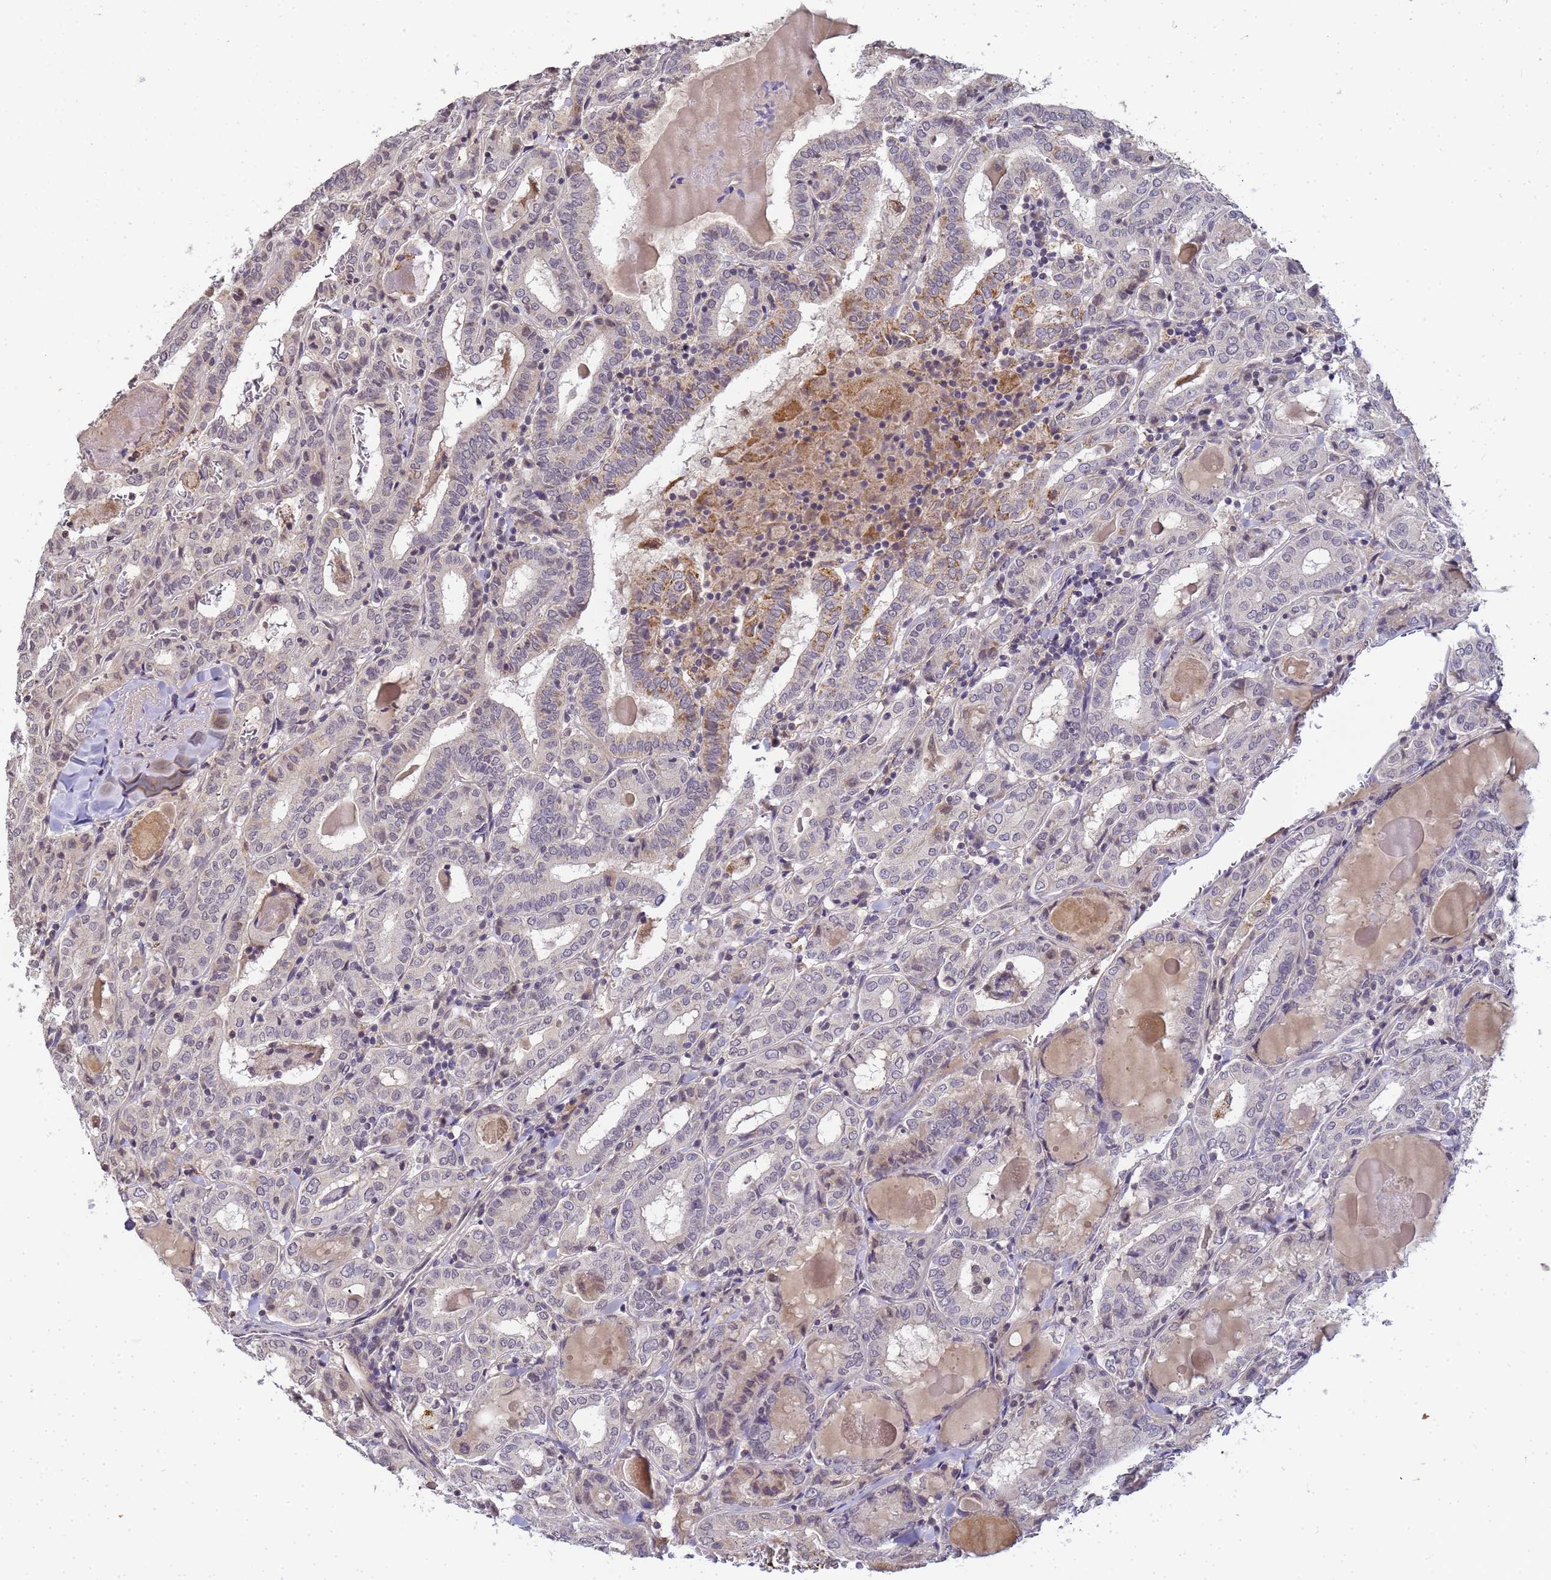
{"staining": {"intensity": "negative", "quantity": "none", "location": "none"}, "tissue": "thyroid cancer", "cell_type": "Tumor cells", "image_type": "cancer", "snomed": [{"axis": "morphology", "description": "Papillary adenocarcinoma, NOS"}, {"axis": "topography", "description": "Thyroid gland"}], "caption": "The photomicrograph shows no significant expression in tumor cells of thyroid cancer.", "gene": "MYL7", "patient": {"sex": "female", "age": 72}}